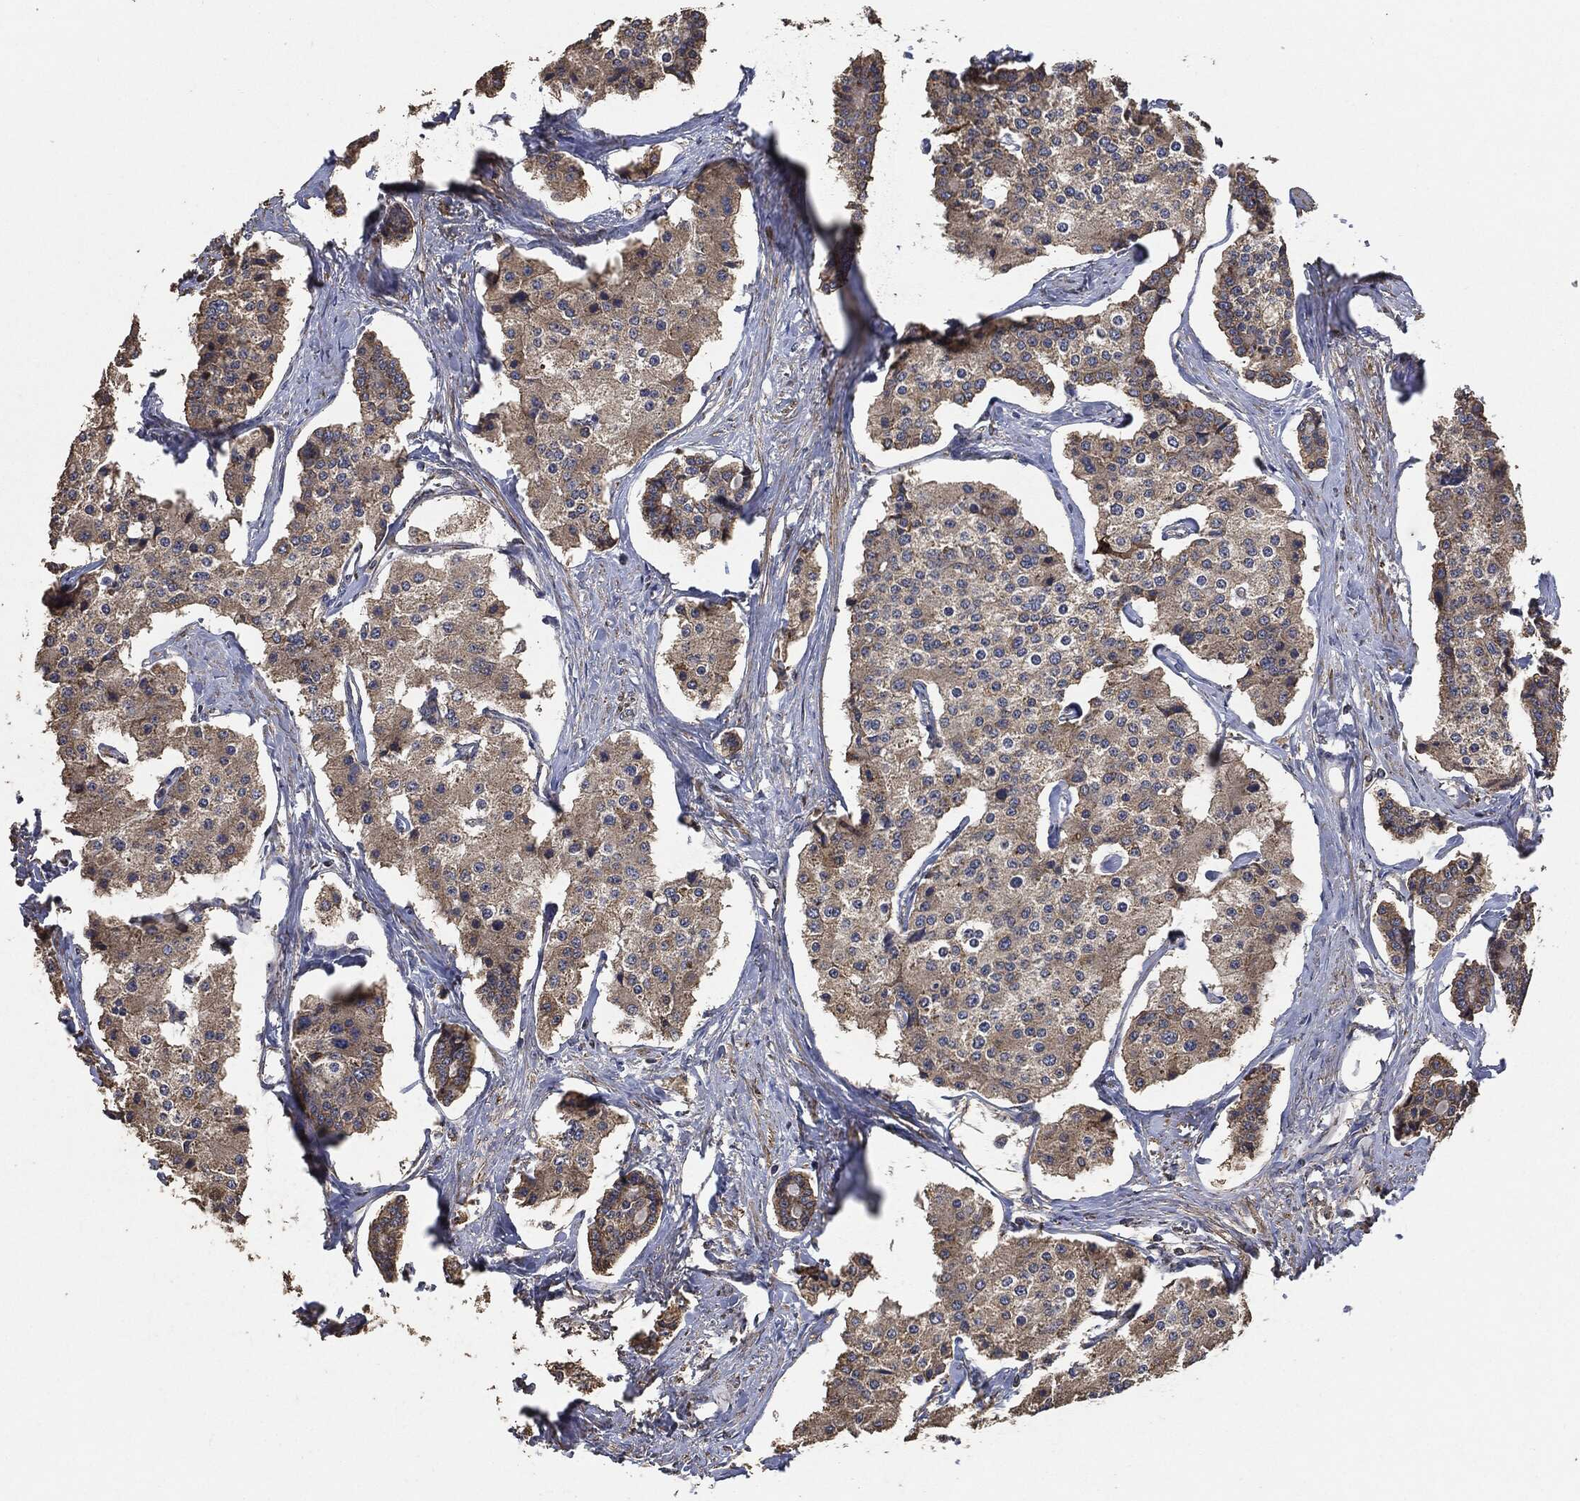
{"staining": {"intensity": "weak", "quantity": "25%-75%", "location": "cytoplasmic/membranous"}, "tissue": "carcinoid", "cell_type": "Tumor cells", "image_type": "cancer", "snomed": [{"axis": "morphology", "description": "Carcinoid, malignant, NOS"}, {"axis": "topography", "description": "Small intestine"}], "caption": "Immunohistochemical staining of human malignant carcinoid demonstrates weak cytoplasmic/membranous protein positivity in approximately 25%-75% of tumor cells.", "gene": "STK3", "patient": {"sex": "female", "age": 65}}